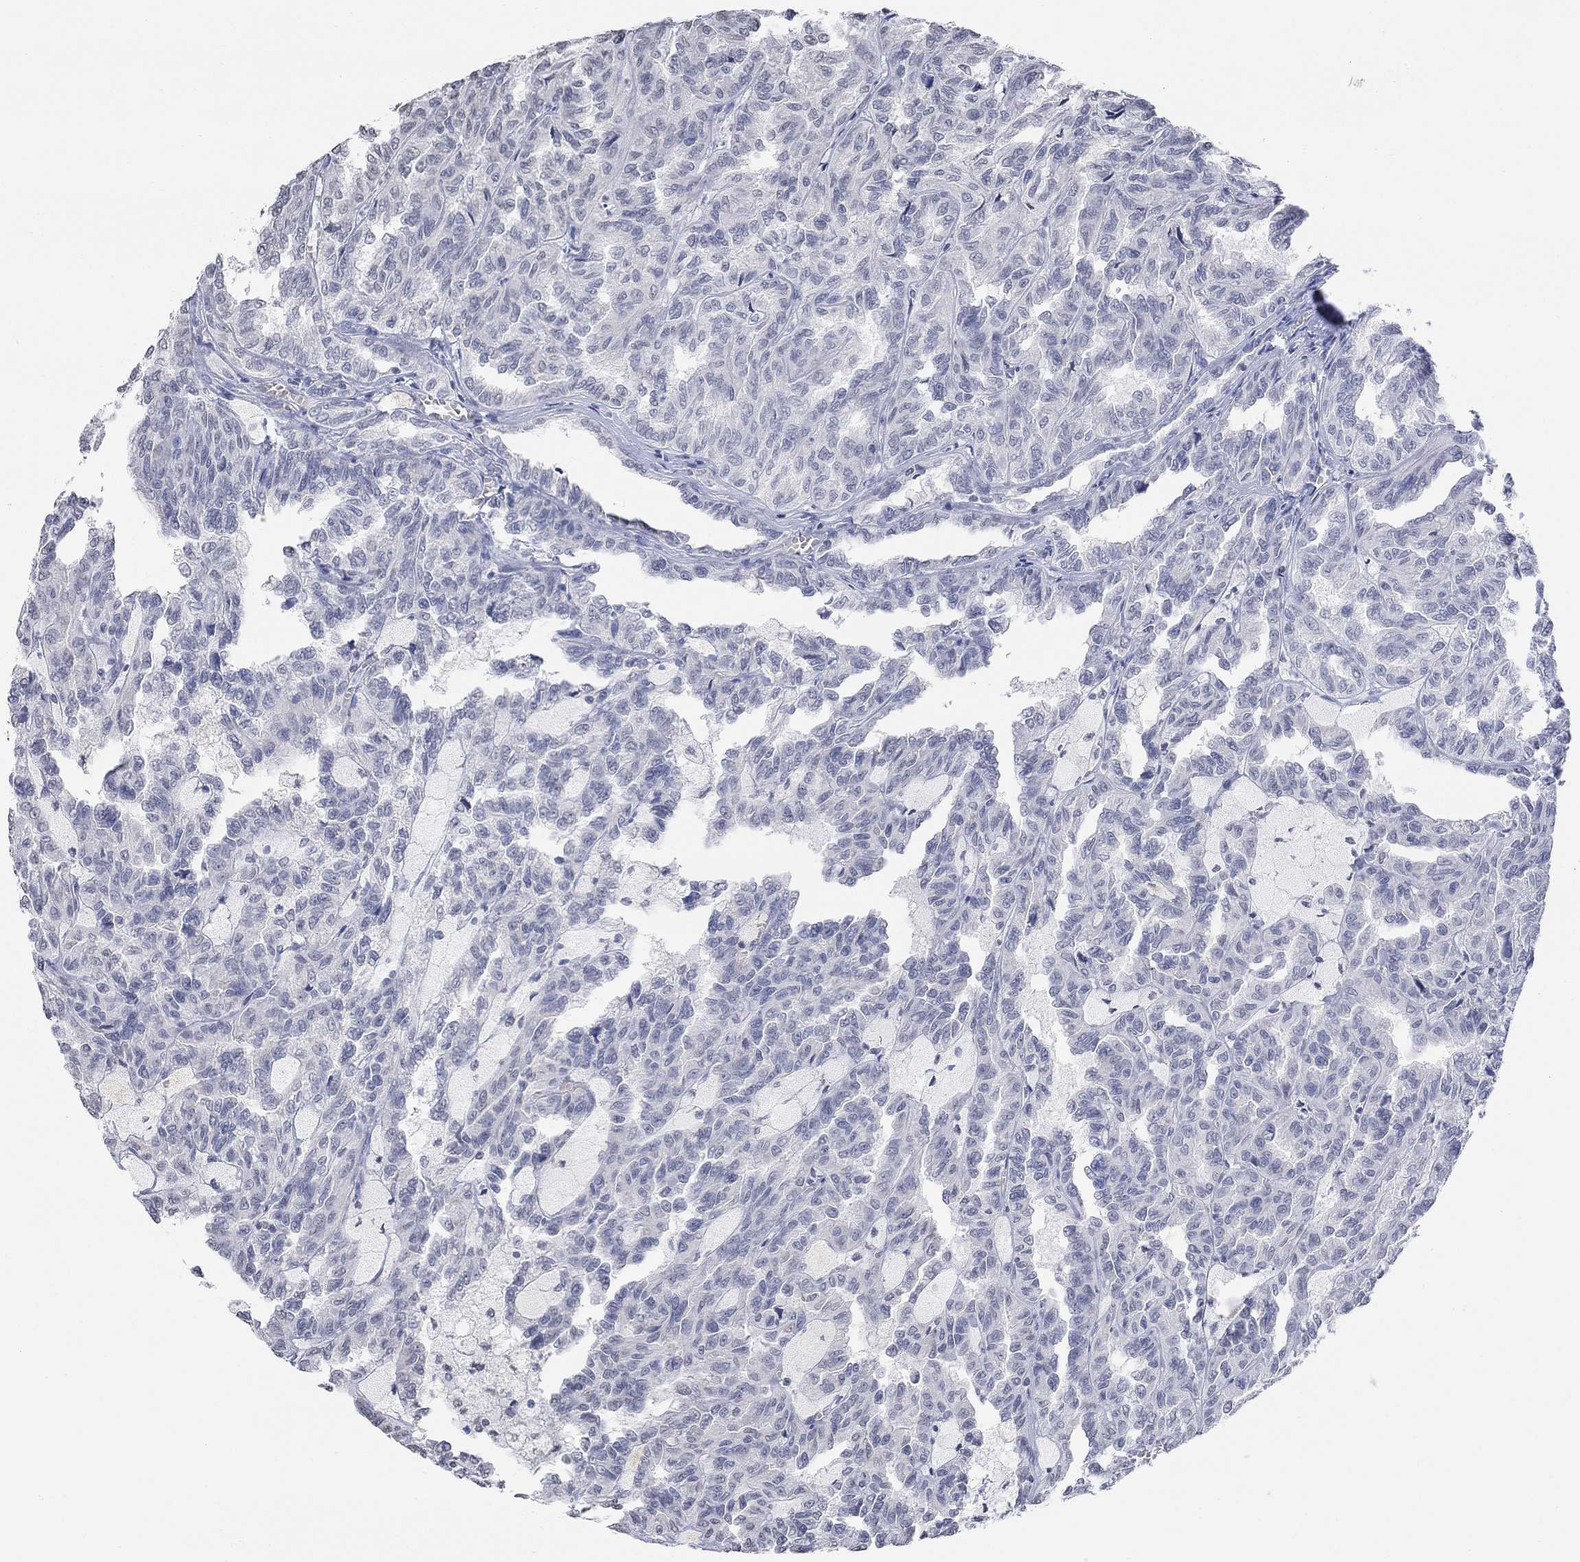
{"staining": {"intensity": "negative", "quantity": "none", "location": "none"}, "tissue": "renal cancer", "cell_type": "Tumor cells", "image_type": "cancer", "snomed": [{"axis": "morphology", "description": "Adenocarcinoma, NOS"}, {"axis": "topography", "description": "Kidney"}], "caption": "There is no significant positivity in tumor cells of renal adenocarcinoma.", "gene": "TMEM255A", "patient": {"sex": "male", "age": 79}}